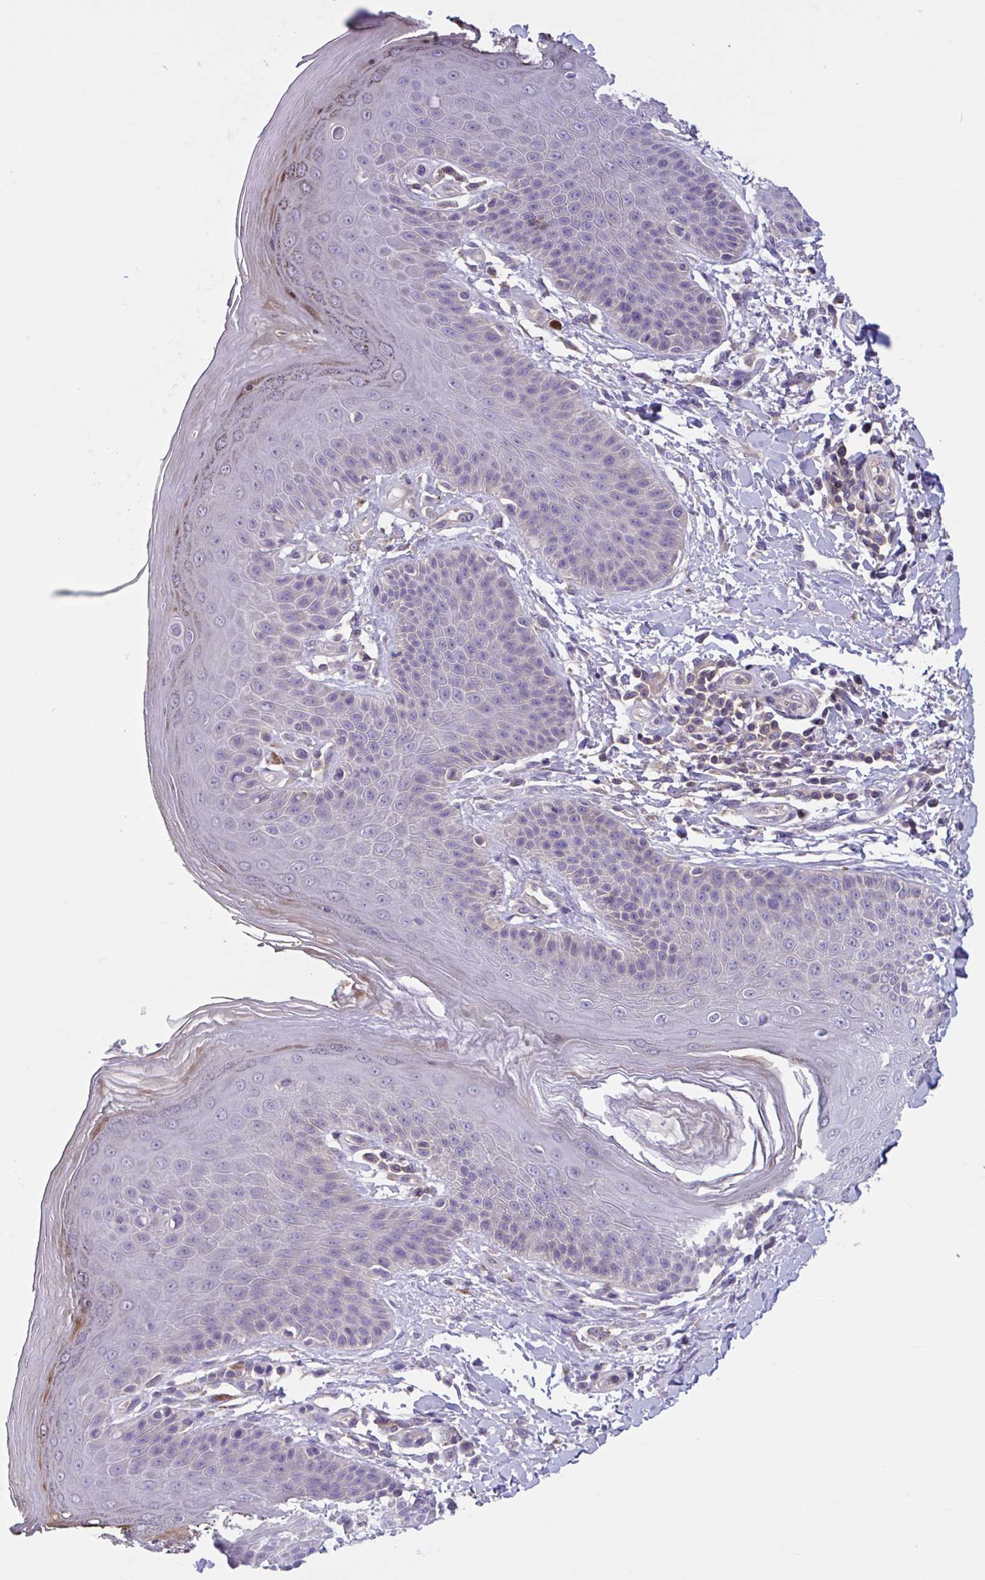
{"staining": {"intensity": "negative", "quantity": "none", "location": "none"}, "tissue": "skin", "cell_type": "Epidermal cells", "image_type": "normal", "snomed": [{"axis": "morphology", "description": "Normal tissue, NOS"}, {"axis": "topography", "description": "Peripheral nerve tissue"}], "caption": "DAB immunohistochemical staining of benign skin demonstrates no significant staining in epidermal cells.", "gene": "WNT9B", "patient": {"sex": "male", "age": 51}}